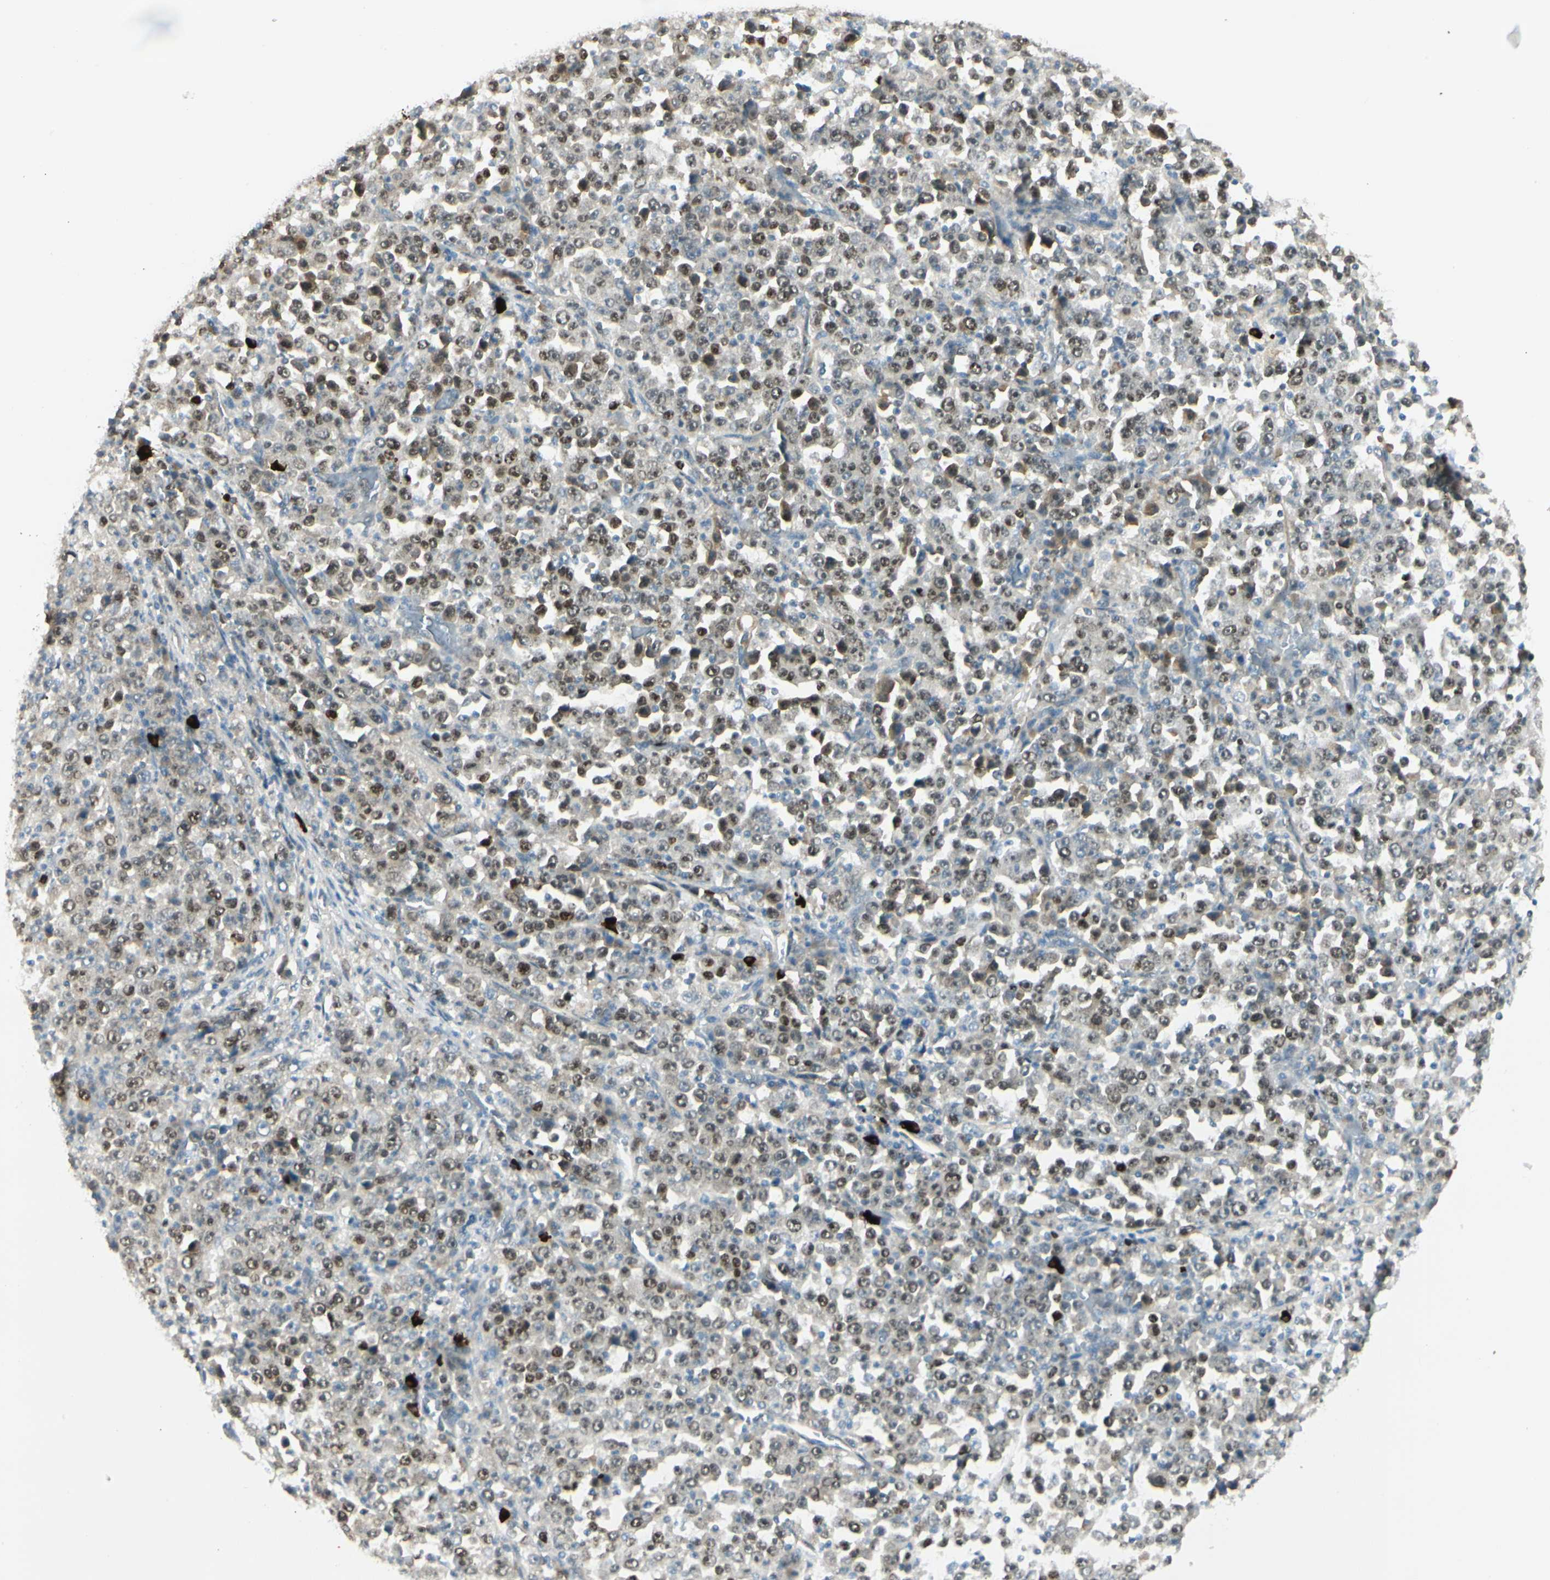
{"staining": {"intensity": "moderate", "quantity": "25%-75%", "location": "nuclear"}, "tissue": "stomach cancer", "cell_type": "Tumor cells", "image_type": "cancer", "snomed": [{"axis": "morphology", "description": "Normal tissue, NOS"}, {"axis": "morphology", "description": "Adenocarcinoma, NOS"}, {"axis": "topography", "description": "Stomach, upper"}, {"axis": "topography", "description": "Stomach"}], "caption": "Stomach cancer stained with a brown dye demonstrates moderate nuclear positive expression in approximately 25%-75% of tumor cells.", "gene": "PITX1", "patient": {"sex": "male", "age": 59}}